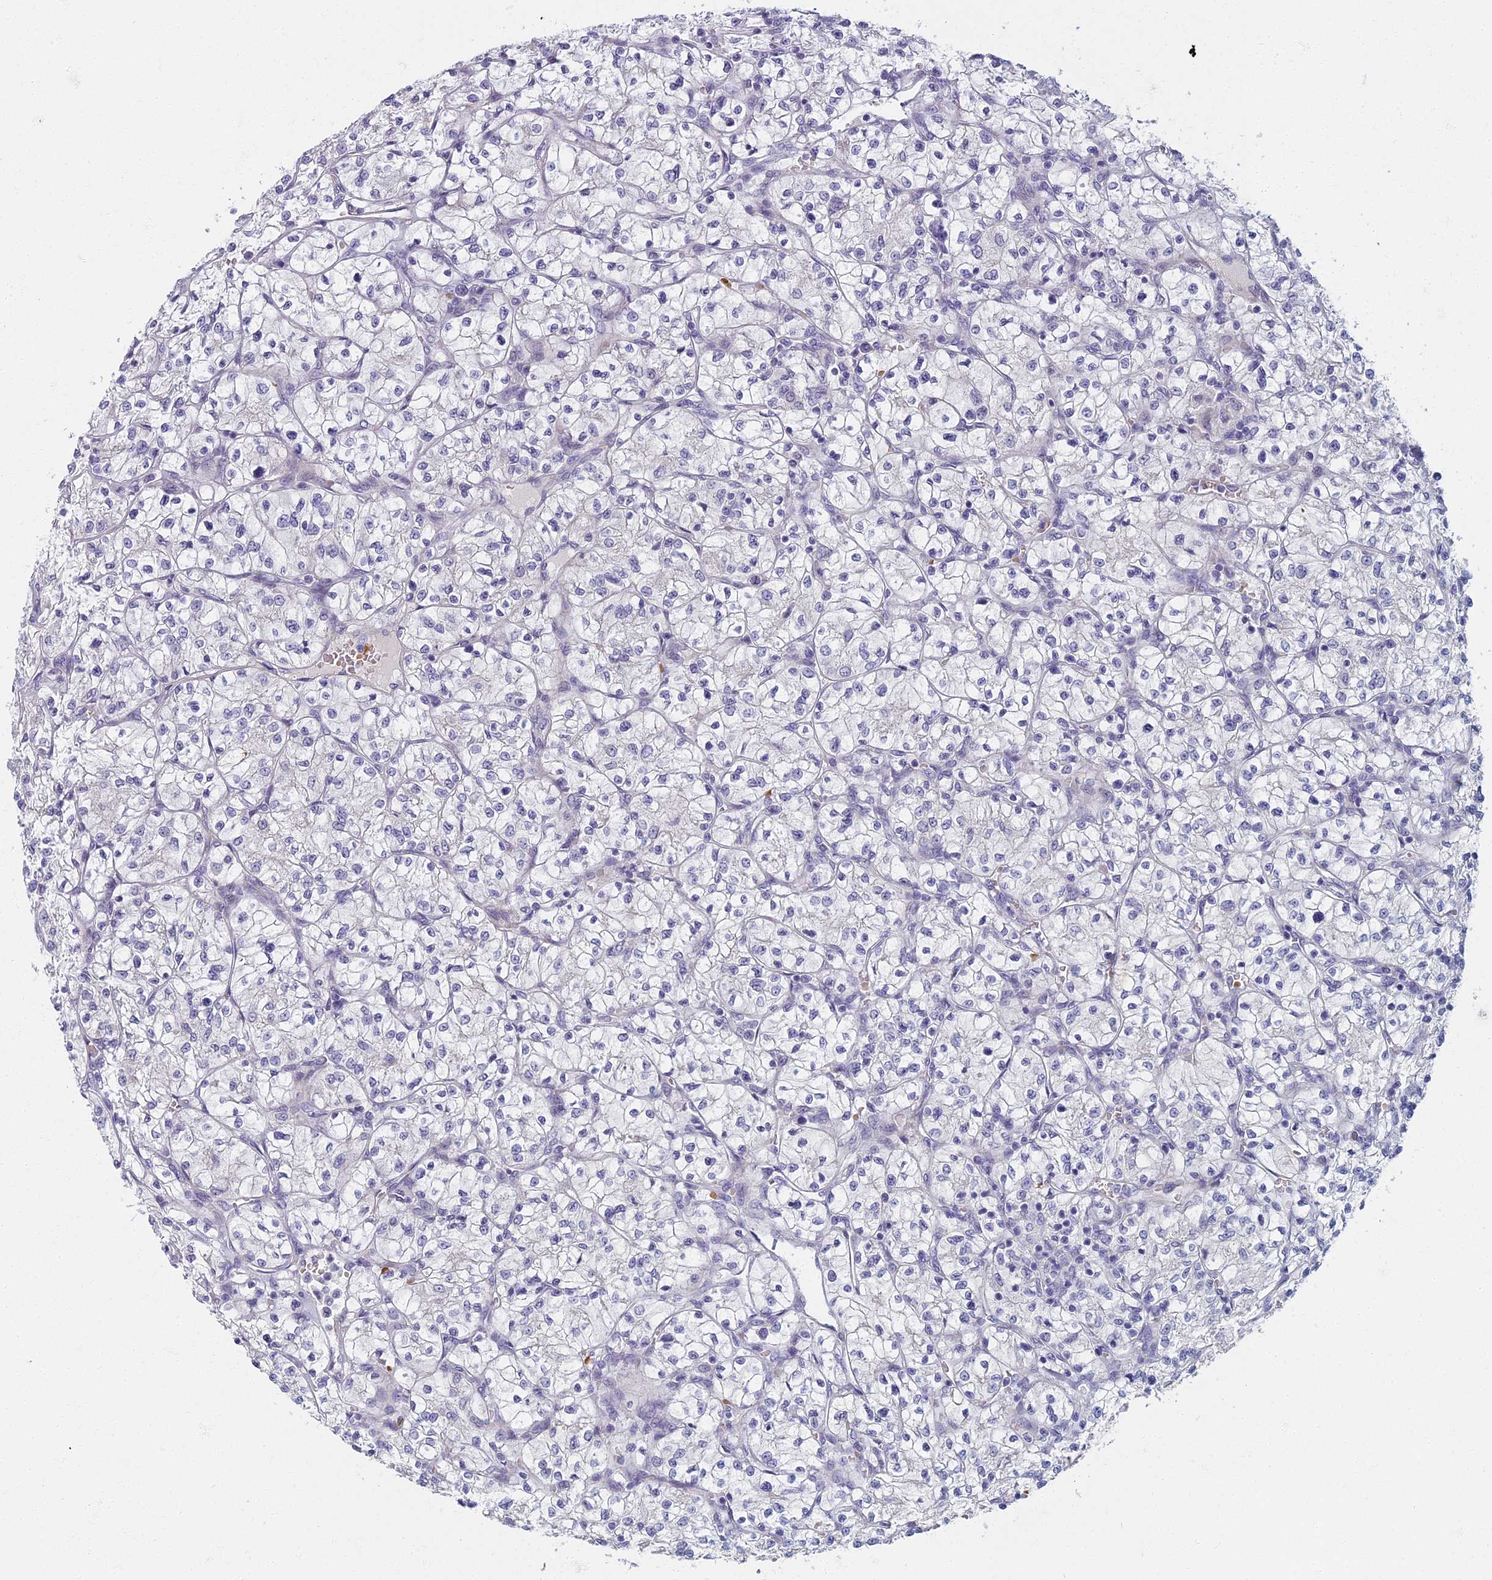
{"staining": {"intensity": "negative", "quantity": "none", "location": "none"}, "tissue": "renal cancer", "cell_type": "Tumor cells", "image_type": "cancer", "snomed": [{"axis": "morphology", "description": "Adenocarcinoma, NOS"}, {"axis": "topography", "description": "Kidney"}], "caption": "Immunohistochemistry micrograph of neoplastic tissue: adenocarcinoma (renal) stained with DAB (3,3'-diaminobenzidine) reveals no significant protein positivity in tumor cells.", "gene": "ARL15", "patient": {"sex": "female", "age": 64}}